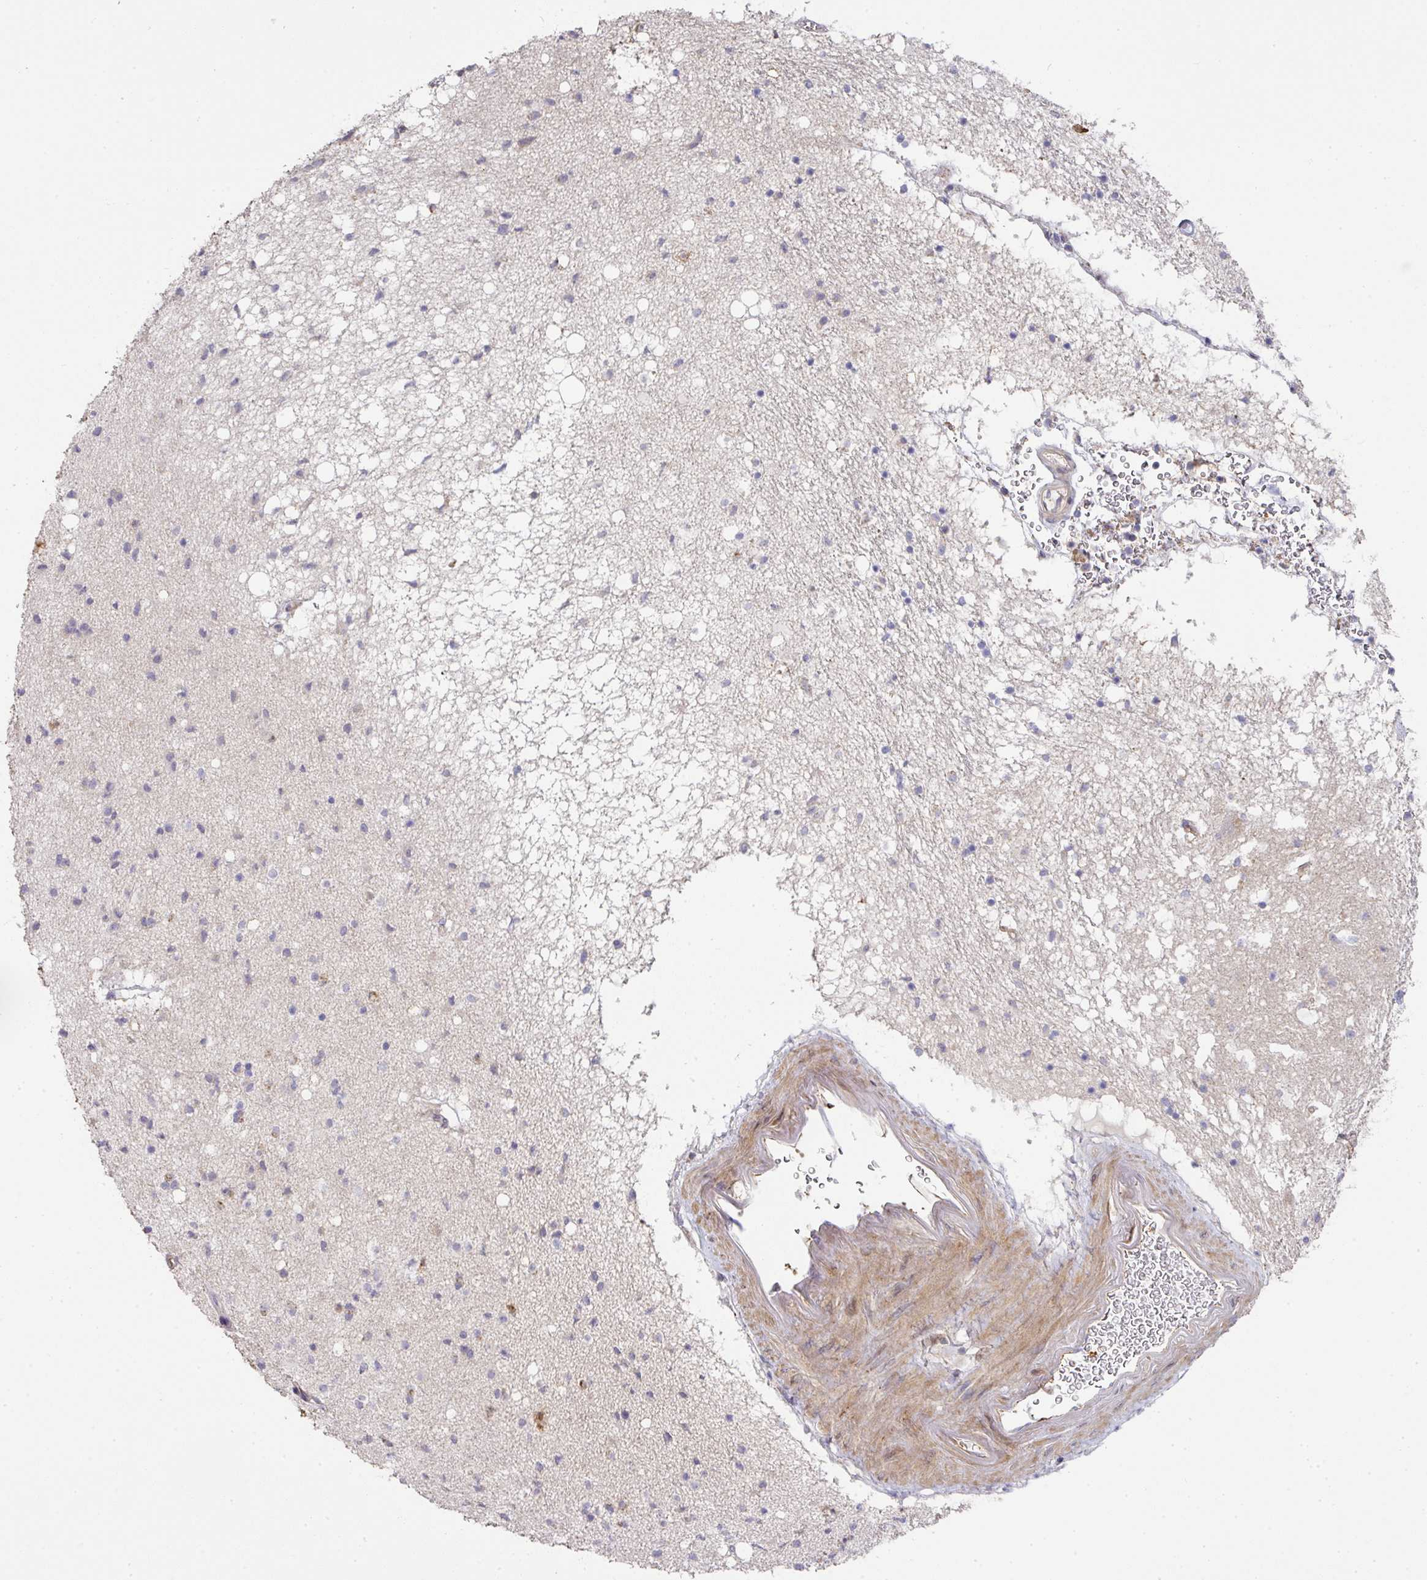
{"staining": {"intensity": "moderate", "quantity": "<25%", "location": "cytoplasmic/membranous"}, "tissue": "caudate", "cell_type": "Glial cells", "image_type": "normal", "snomed": [{"axis": "morphology", "description": "Normal tissue, NOS"}, {"axis": "topography", "description": "Lateral ventricle wall"}], "caption": "Immunohistochemical staining of normal human caudate demonstrates moderate cytoplasmic/membranous protein expression in about <25% of glial cells.", "gene": "STK35", "patient": {"sex": "male", "age": 58}}